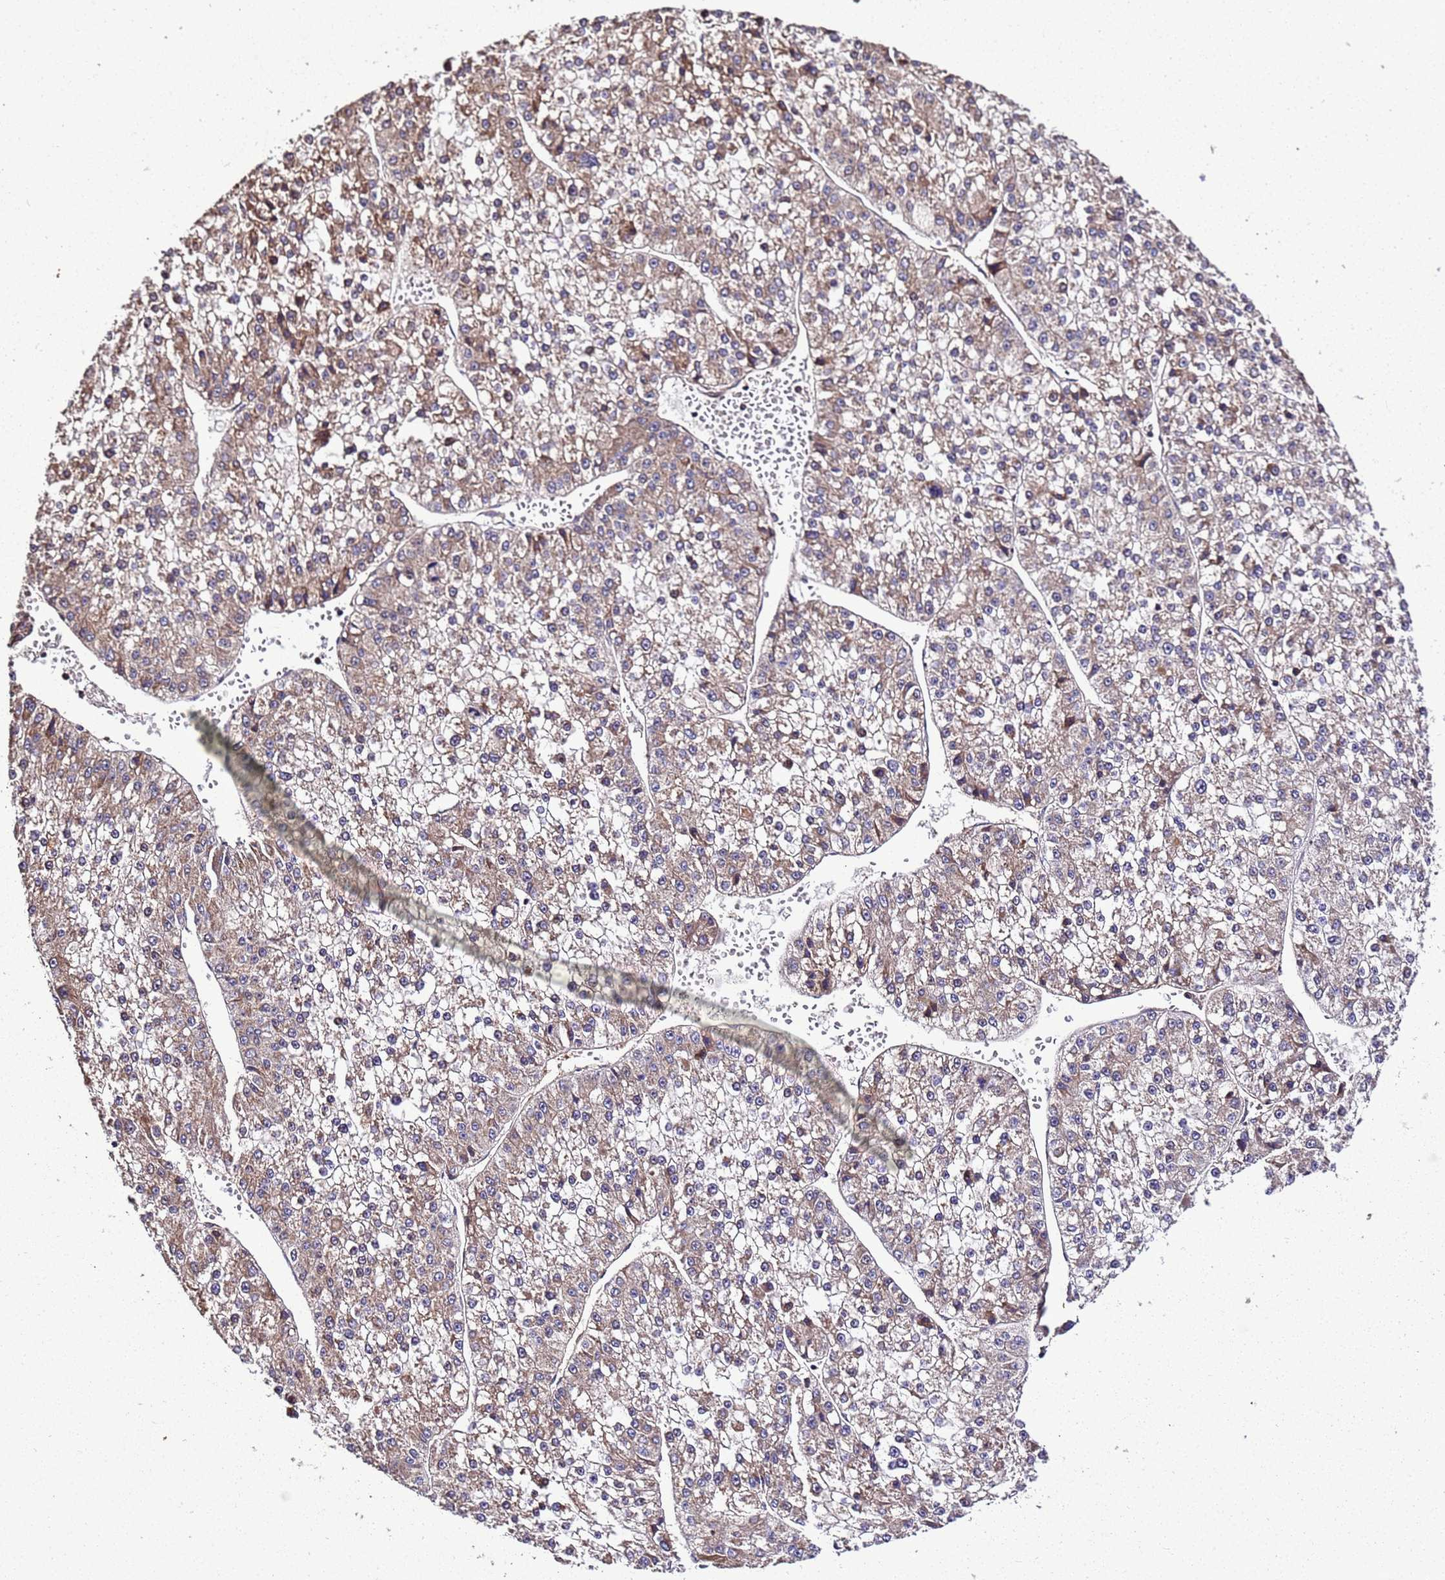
{"staining": {"intensity": "weak", "quantity": ">75%", "location": "cytoplasmic/membranous"}, "tissue": "liver cancer", "cell_type": "Tumor cells", "image_type": "cancer", "snomed": [{"axis": "morphology", "description": "Carcinoma, Hepatocellular, NOS"}, {"axis": "topography", "description": "Liver"}], "caption": "High-magnification brightfield microscopy of liver hepatocellular carcinoma stained with DAB (brown) and counterstained with hematoxylin (blue). tumor cells exhibit weak cytoplasmic/membranous expression is seen in about>75% of cells.", "gene": "WNK4", "patient": {"sex": "female", "age": 73}}